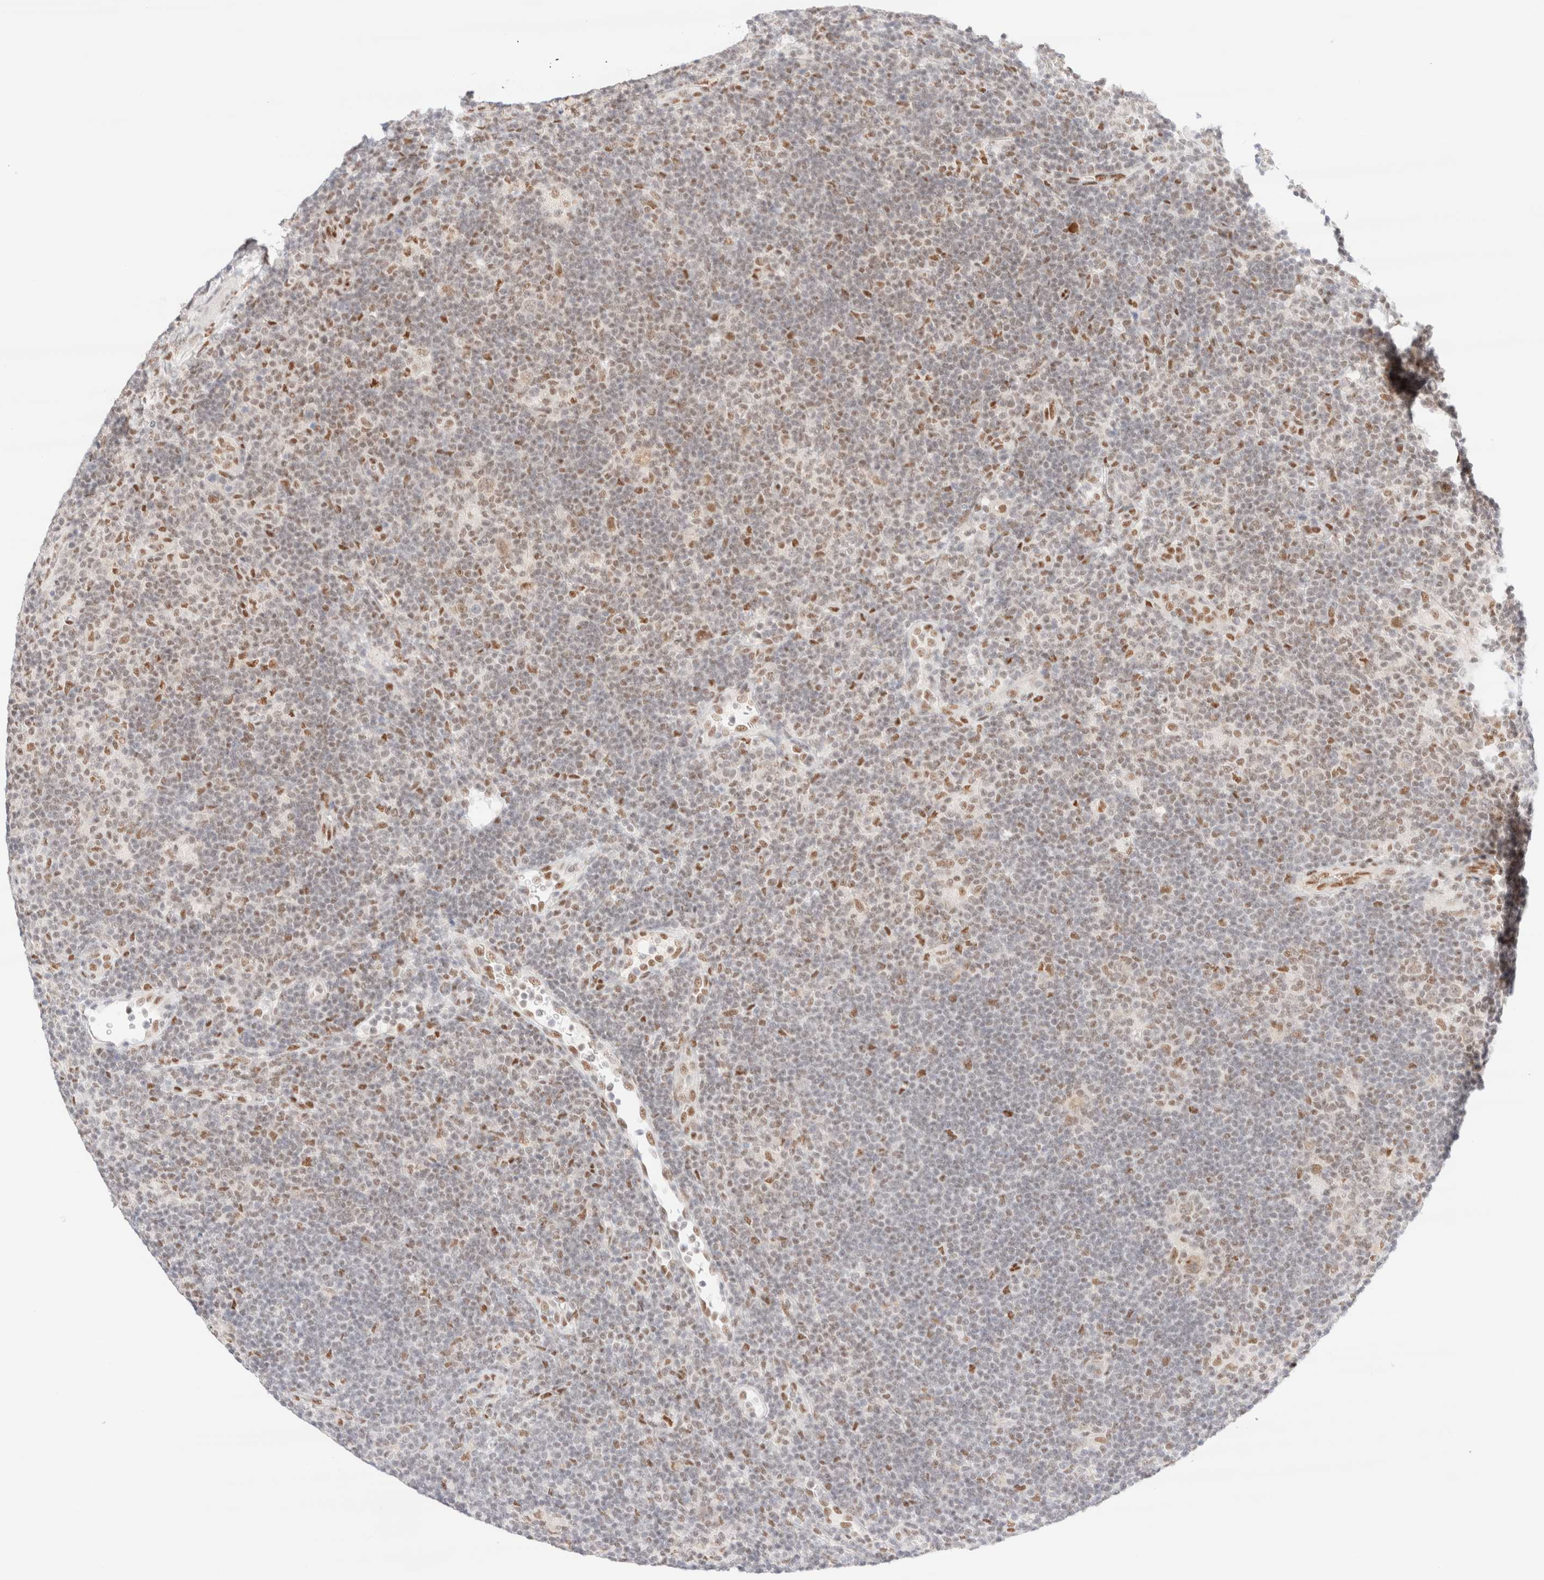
{"staining": {"intensity": "moderate", "quantity": ">75%", "location": "nuclear"}, "tissue": "lymphoma", "cell_type": "Tumor cells", "image_type": "cancer", "snomed": [{"axis": "morphology", "description": "Hodgkin's disease, NOS"}, {"axis": "topography", "description": "Lymph node"}], "caption": "A micrograph showing moderate nuclear positivity in approximately >75% of tumor cells in Hodgkin's disease, as visualized by brown immunohistochemical staining.", "gene": "CIC", "patient": {"sex": "female", "age": 57}}